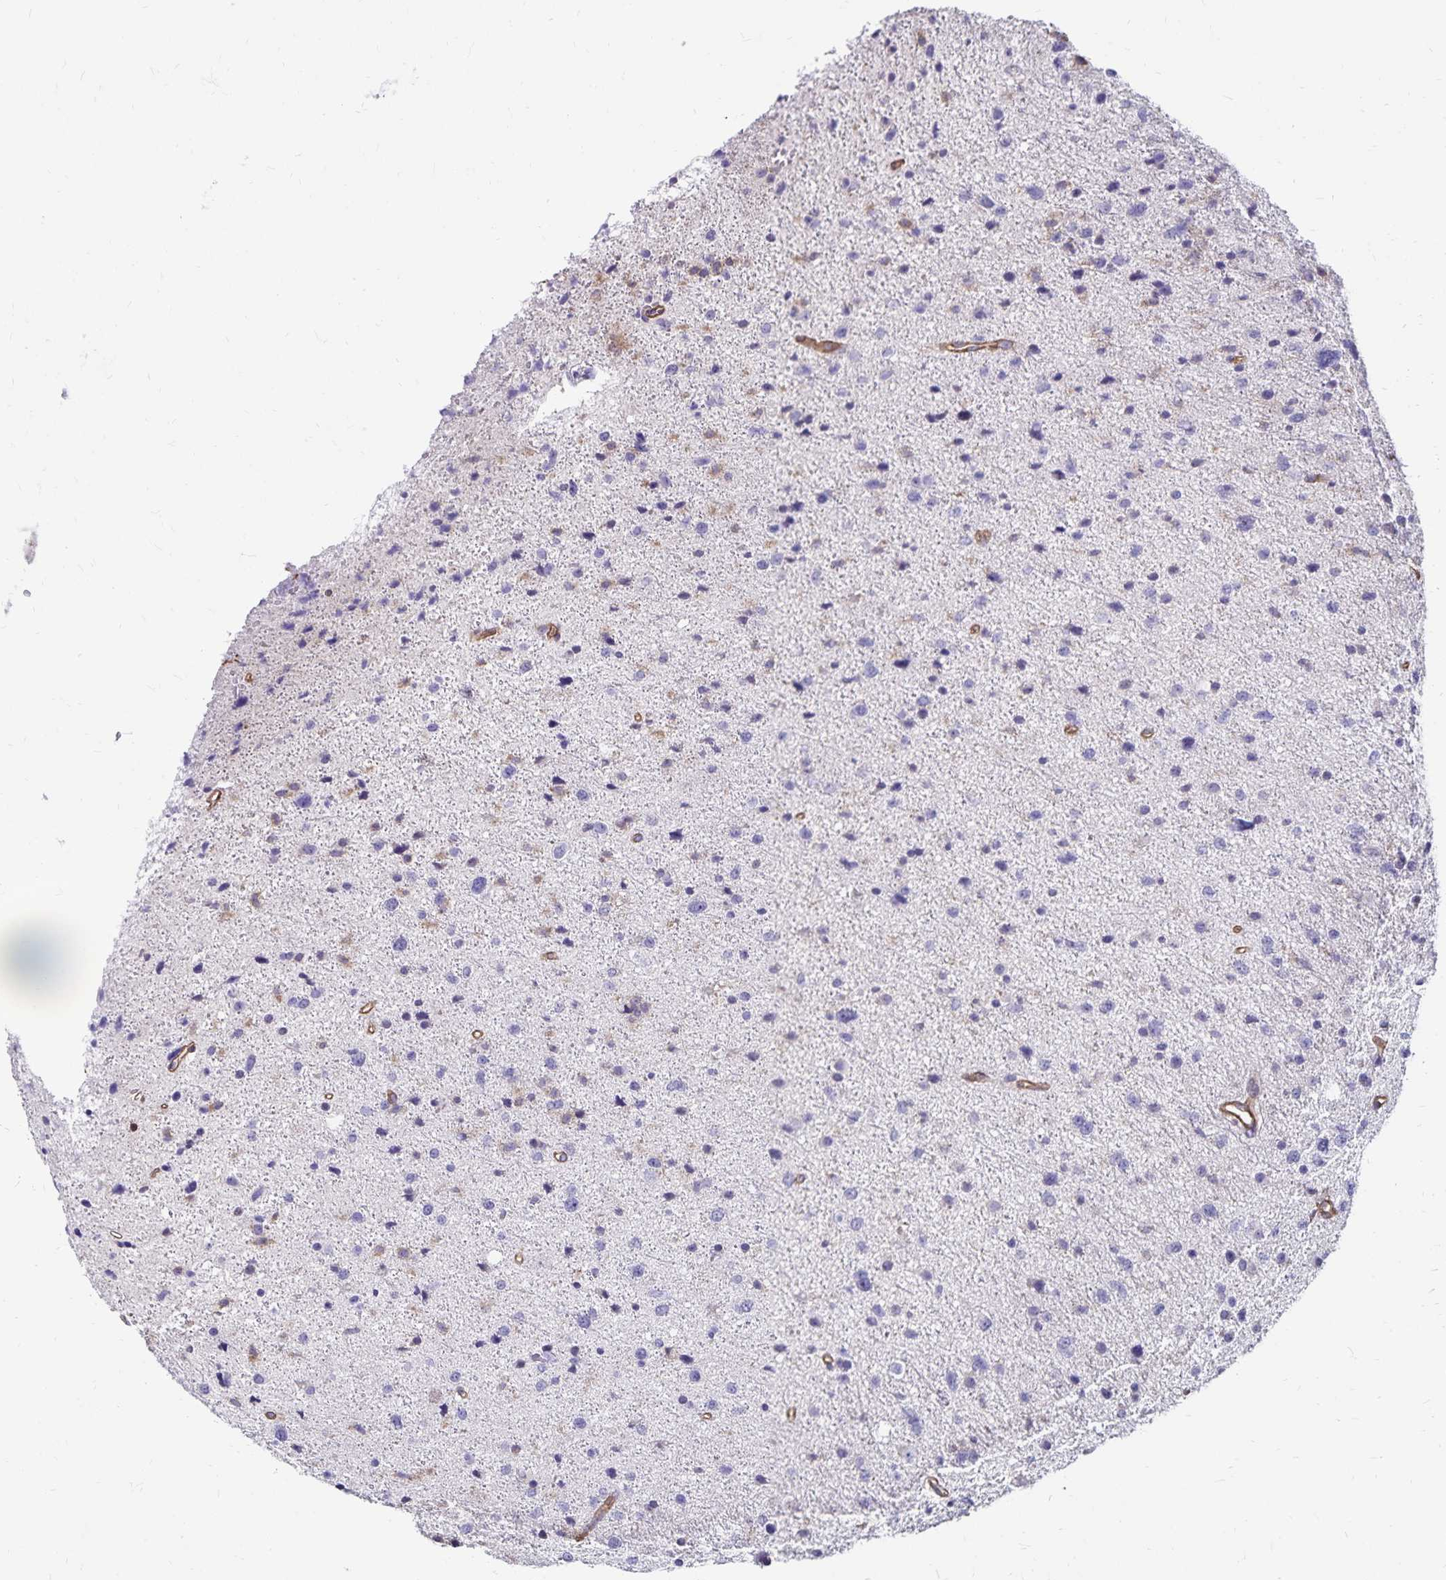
{"staining": {"intensity": "negative", "quantity": "none", "location": "none"}, "tissue": "glioma", "cell_type": "Tumor cells", "image_type": "cancer", "snomed": [{"axis": "morphology", "description": "Glioma, malignant, Low grade"}, {"axis": "topography", "description": "Brain"}], "caption": "High magnification brightfield microscopy of malignant glioma (low-grade) stained with DAB (brown) and counterstained with hematoxylin (blue): tumor cells show no significant staining. The staining is performed using DAB (3,3'-diaminobenzidine) brown chromogen with nuclei counter-stained in using hematoxylin.", "gene": "RPRML", "patient": {"sex": "female", "age": 55}}